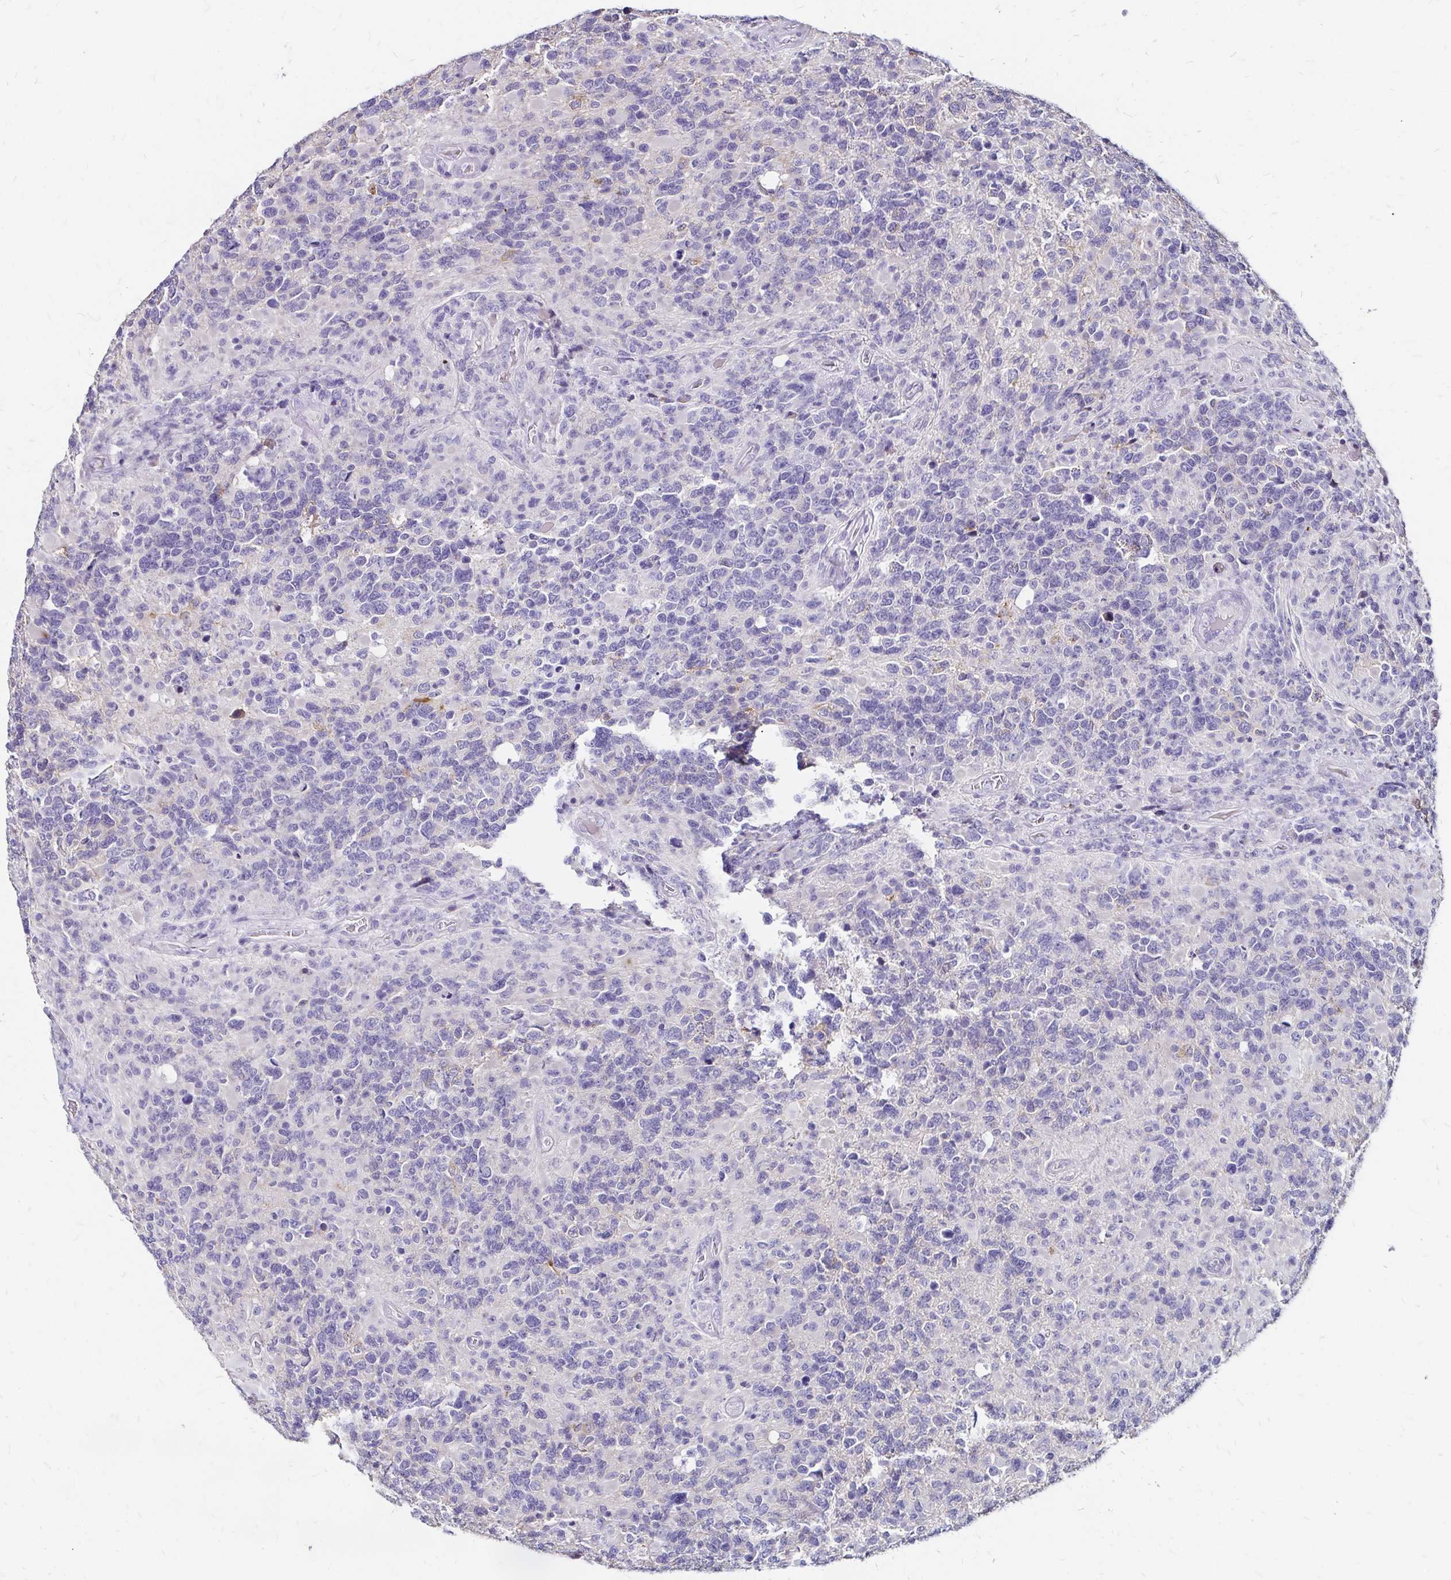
{"staining": {"intensity": "negative", "quantity": "none", "location": "none"}, "tissue": "glioma", "cell_type": "Tumor cells", "image_type": "cancer", "snomed": [{"axis": "morphology", "description": "Glioma, malignant, High grade"}, {"axis": "topography", "description": "Brain"}], "caption": "Immunohistochemistry of glioma exhibits no expression in tumor cells.", "gene": "SCG3", "patient": {"sex": "female", "age": 40}}